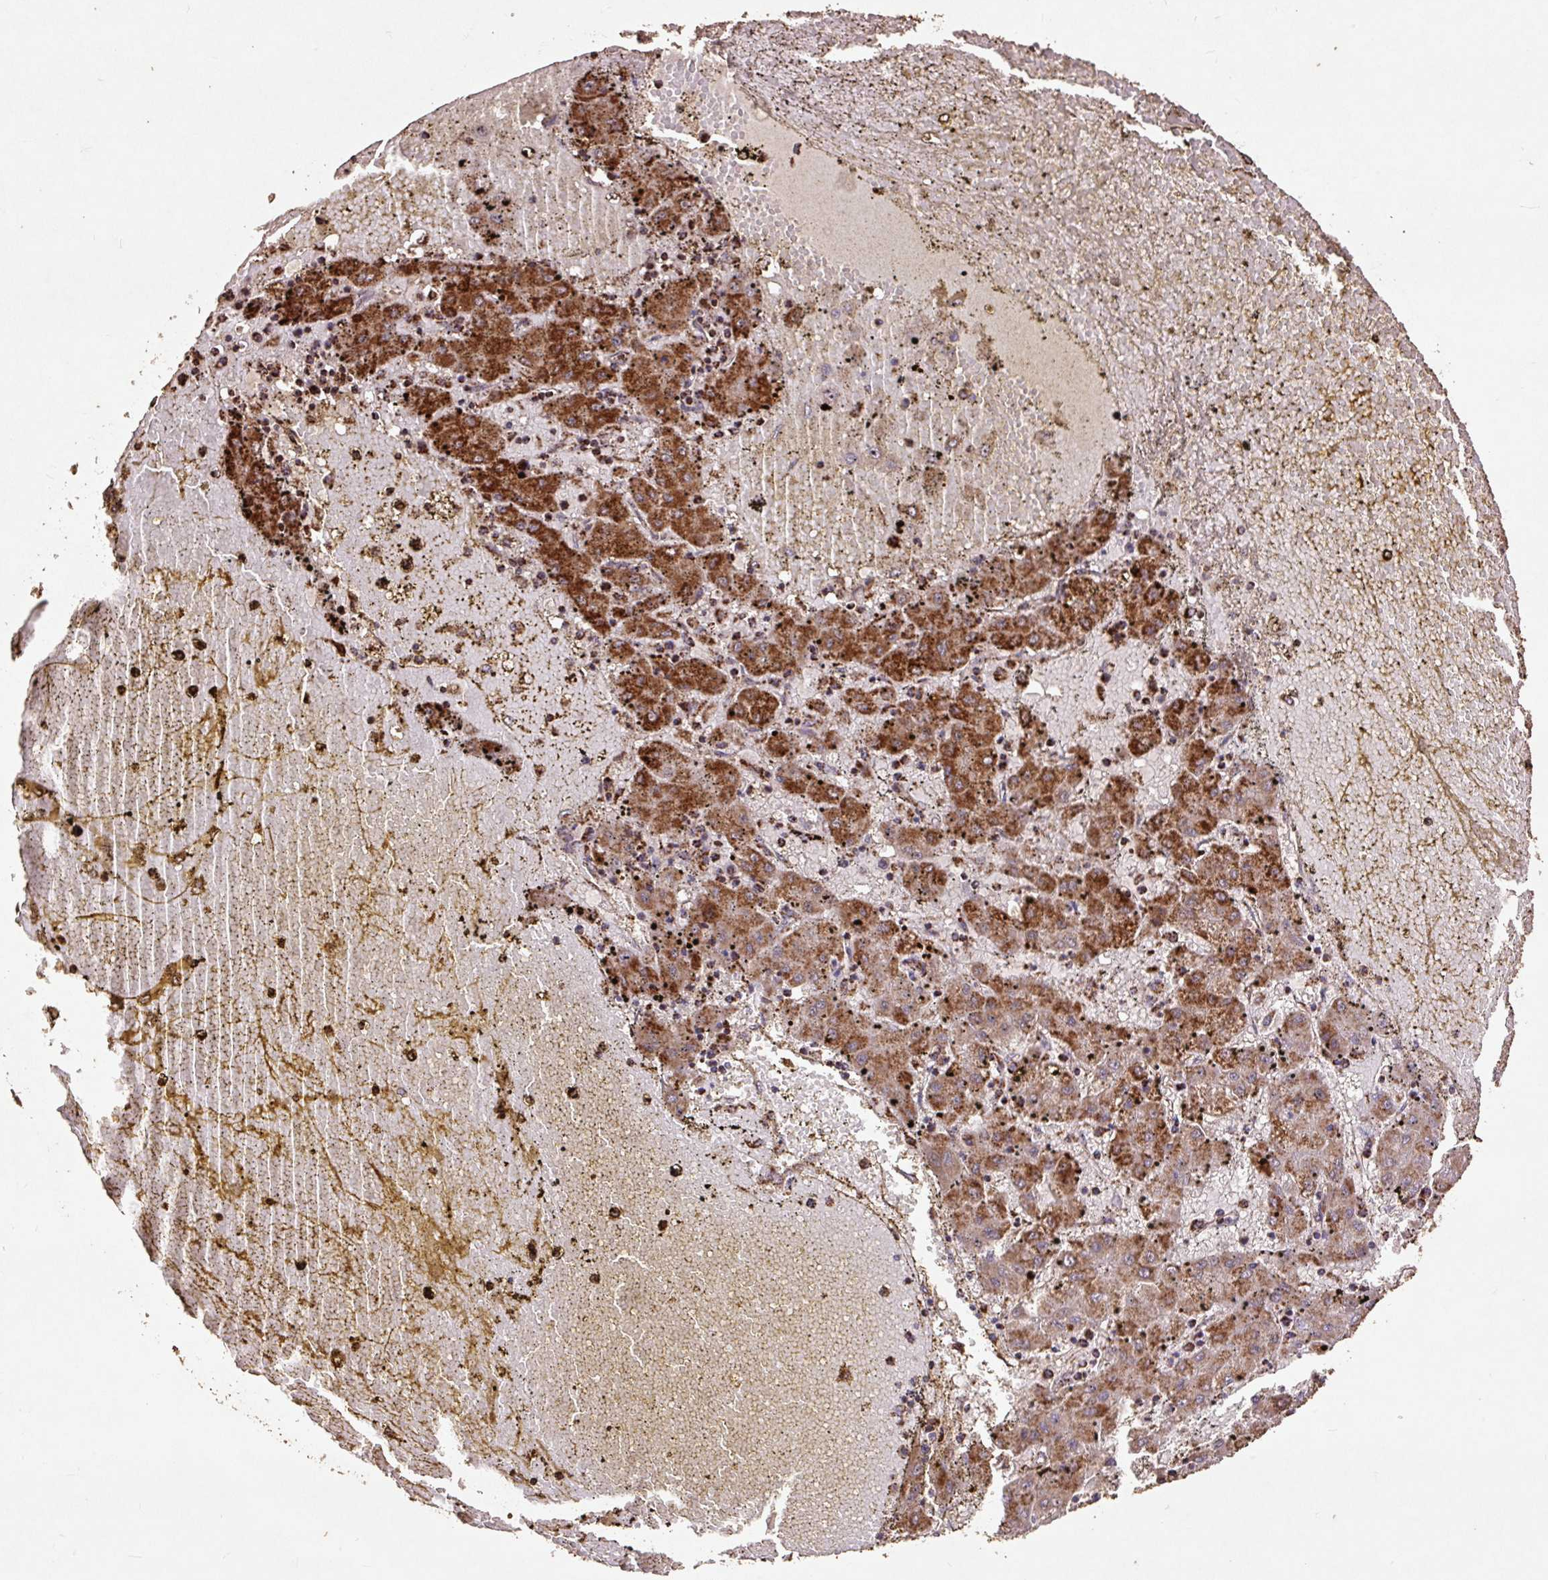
{"staining": {"intensity": "strong", "quantity": ">75%", "location": "cytoplasmic/membranous"}, "tissue": "liver cancer", "cell_type": "Tumor cells", "image_type": "cancer", "snomed": [{"axis": "morphology", "description": "Carcinoma, Hepatocellular, NOS"}, {"axis": "topography", "description": "Liver"}], "caption": "IHC (DAB) staining of human hepatocellular carcinoma (liver) displays strong cytoplasmic/membranous protein positivity in approximately >75% of tumor cells. (DAB (3,3'-diaminobenzidine) IHC with brightfield microscopy, high magnification).", "gene": "ATP5F1A", "patient": {"sex": "male", "age": 72}}